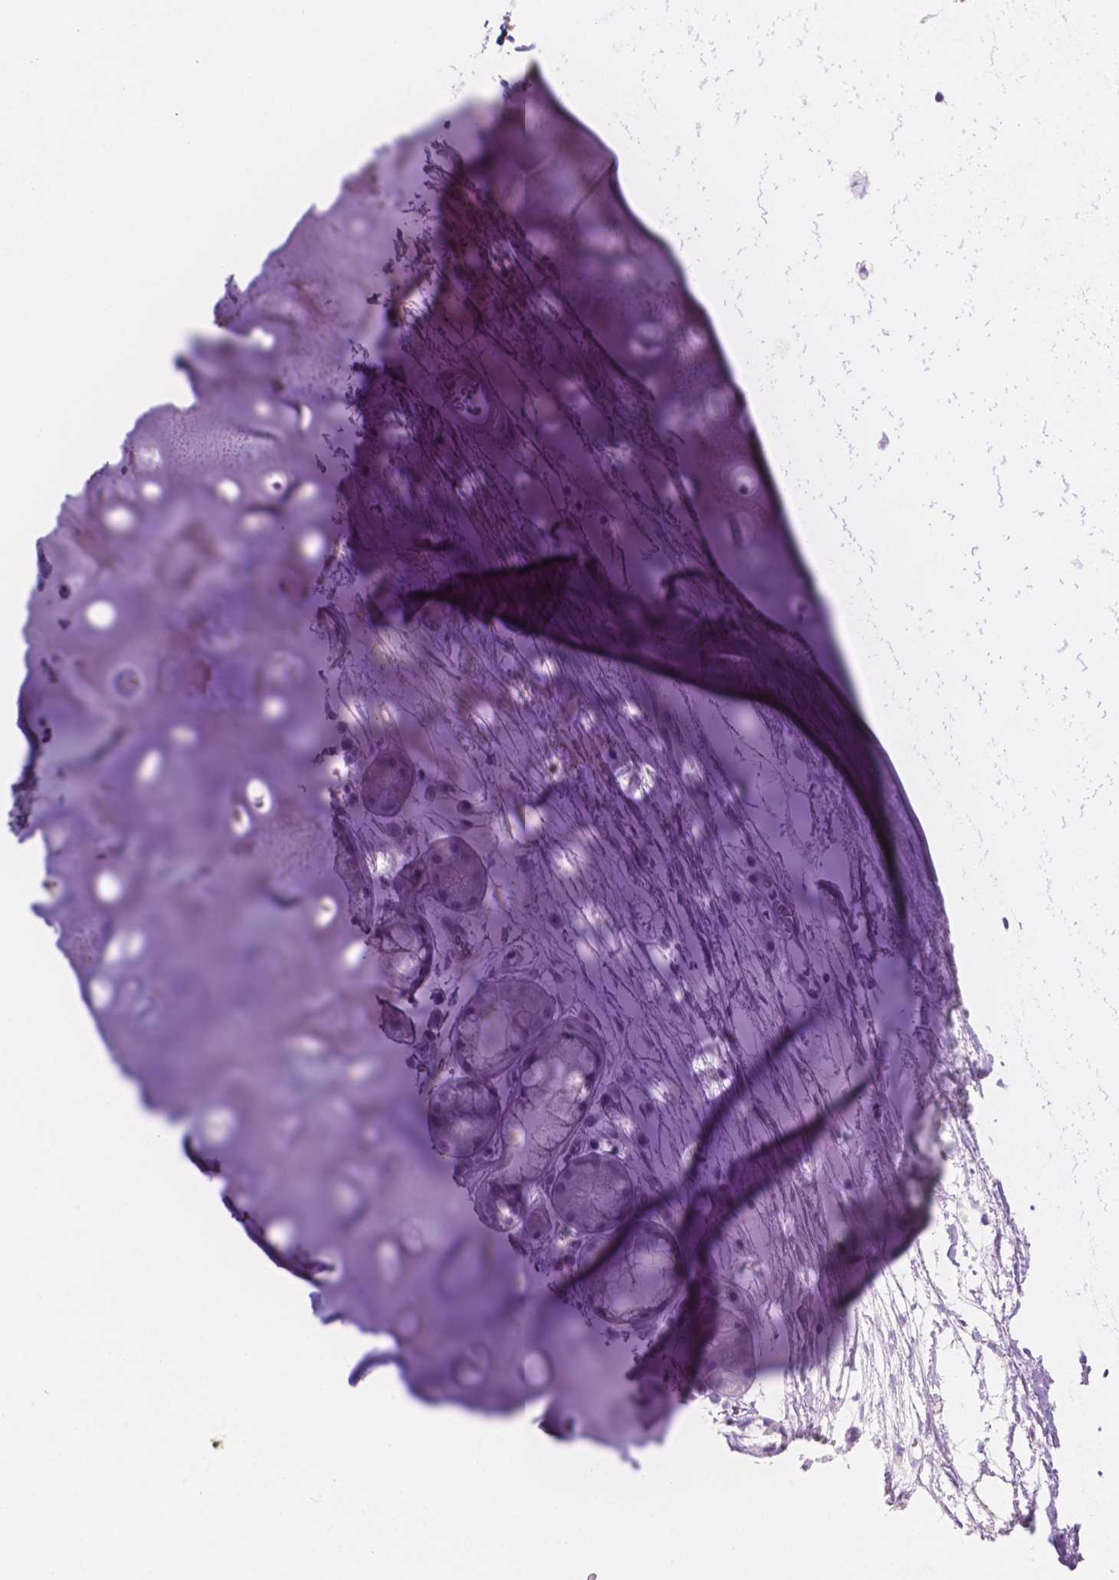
{"staining": {"intensity": "weak", "quantity": "<25%", "location": "cytoplasmic/membranous"}, "tissue": "adipose tissue", "cell_type": "Adipocytes", "image_type": "normal", "snomed": [{"axis": "morphology", "description": "Normal tissue, NOS"}, {"axis": "topography", "description": "Cartilage tissue"}, {"axis": "topography", "description": "Bronchus"}], "caption": "This image is of benign adipose tissue stained with immunohistochemistry to label a protein in brown with the nuclei are counter-stained blue. There is no expression in adipocytes. The staining is performed using DAB (3,3'-diaminobenzidine) brown chromogen with nuclei counter-stained in using hematoxylin.", "gene": "IGFN1", "patient": {"sex": "male", "age": 58}}